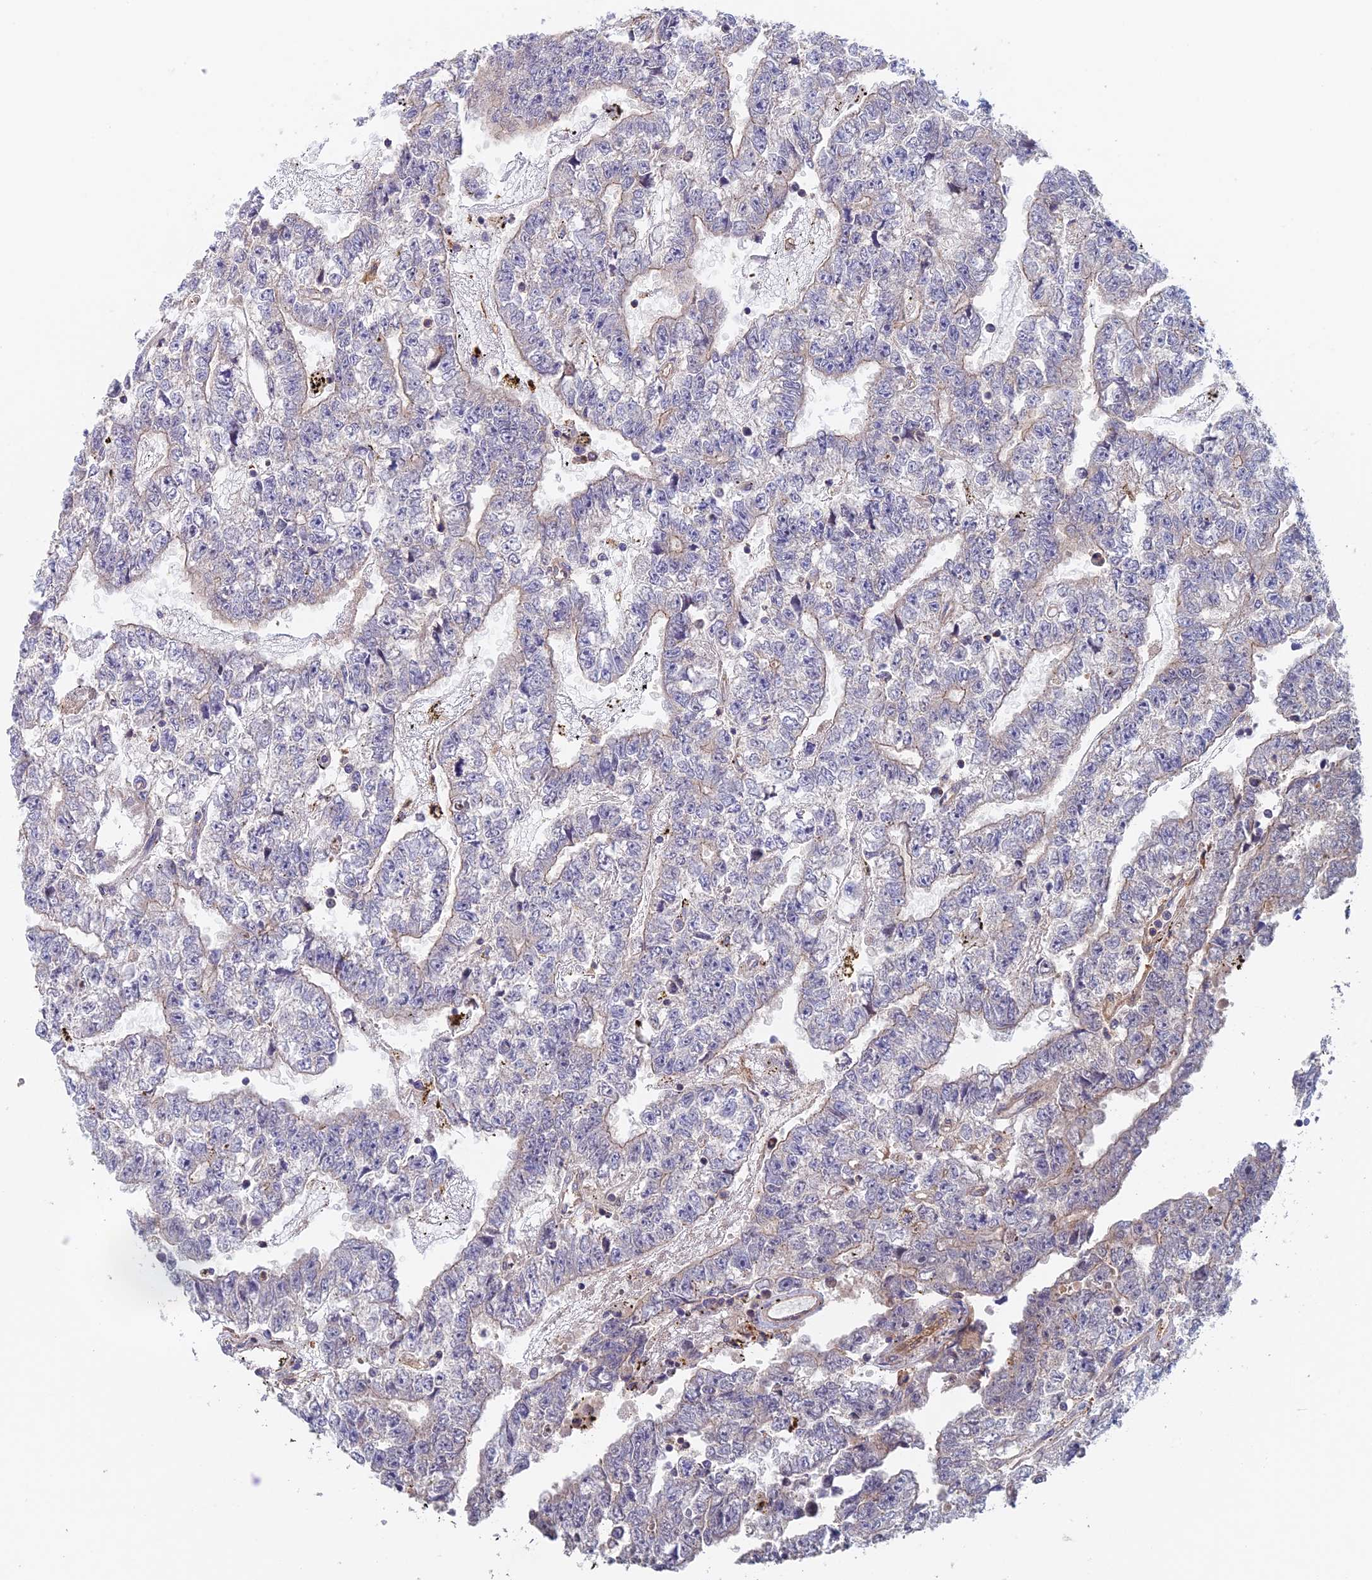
{"staining": {"intensity": "weak", "quantity": "<25%", "location": "cytoplasmic/membranous"}, "tissue": "testis cancer", "cell_type": "Tumor cells", "image_type": "cancer", "snomed": [{"axis": "morphology", "description": "Carcinoma, Embryonal, NOS"}, {"axis": "topography", "description": "Testis"}], "caption": "DAB immunohistochemical staining of embryonal carcinoma (testis) exhibits no significant expression in tumor cells.", "gene": "NUDT16L1", "patient": {"sex": "male", "age": 25}}